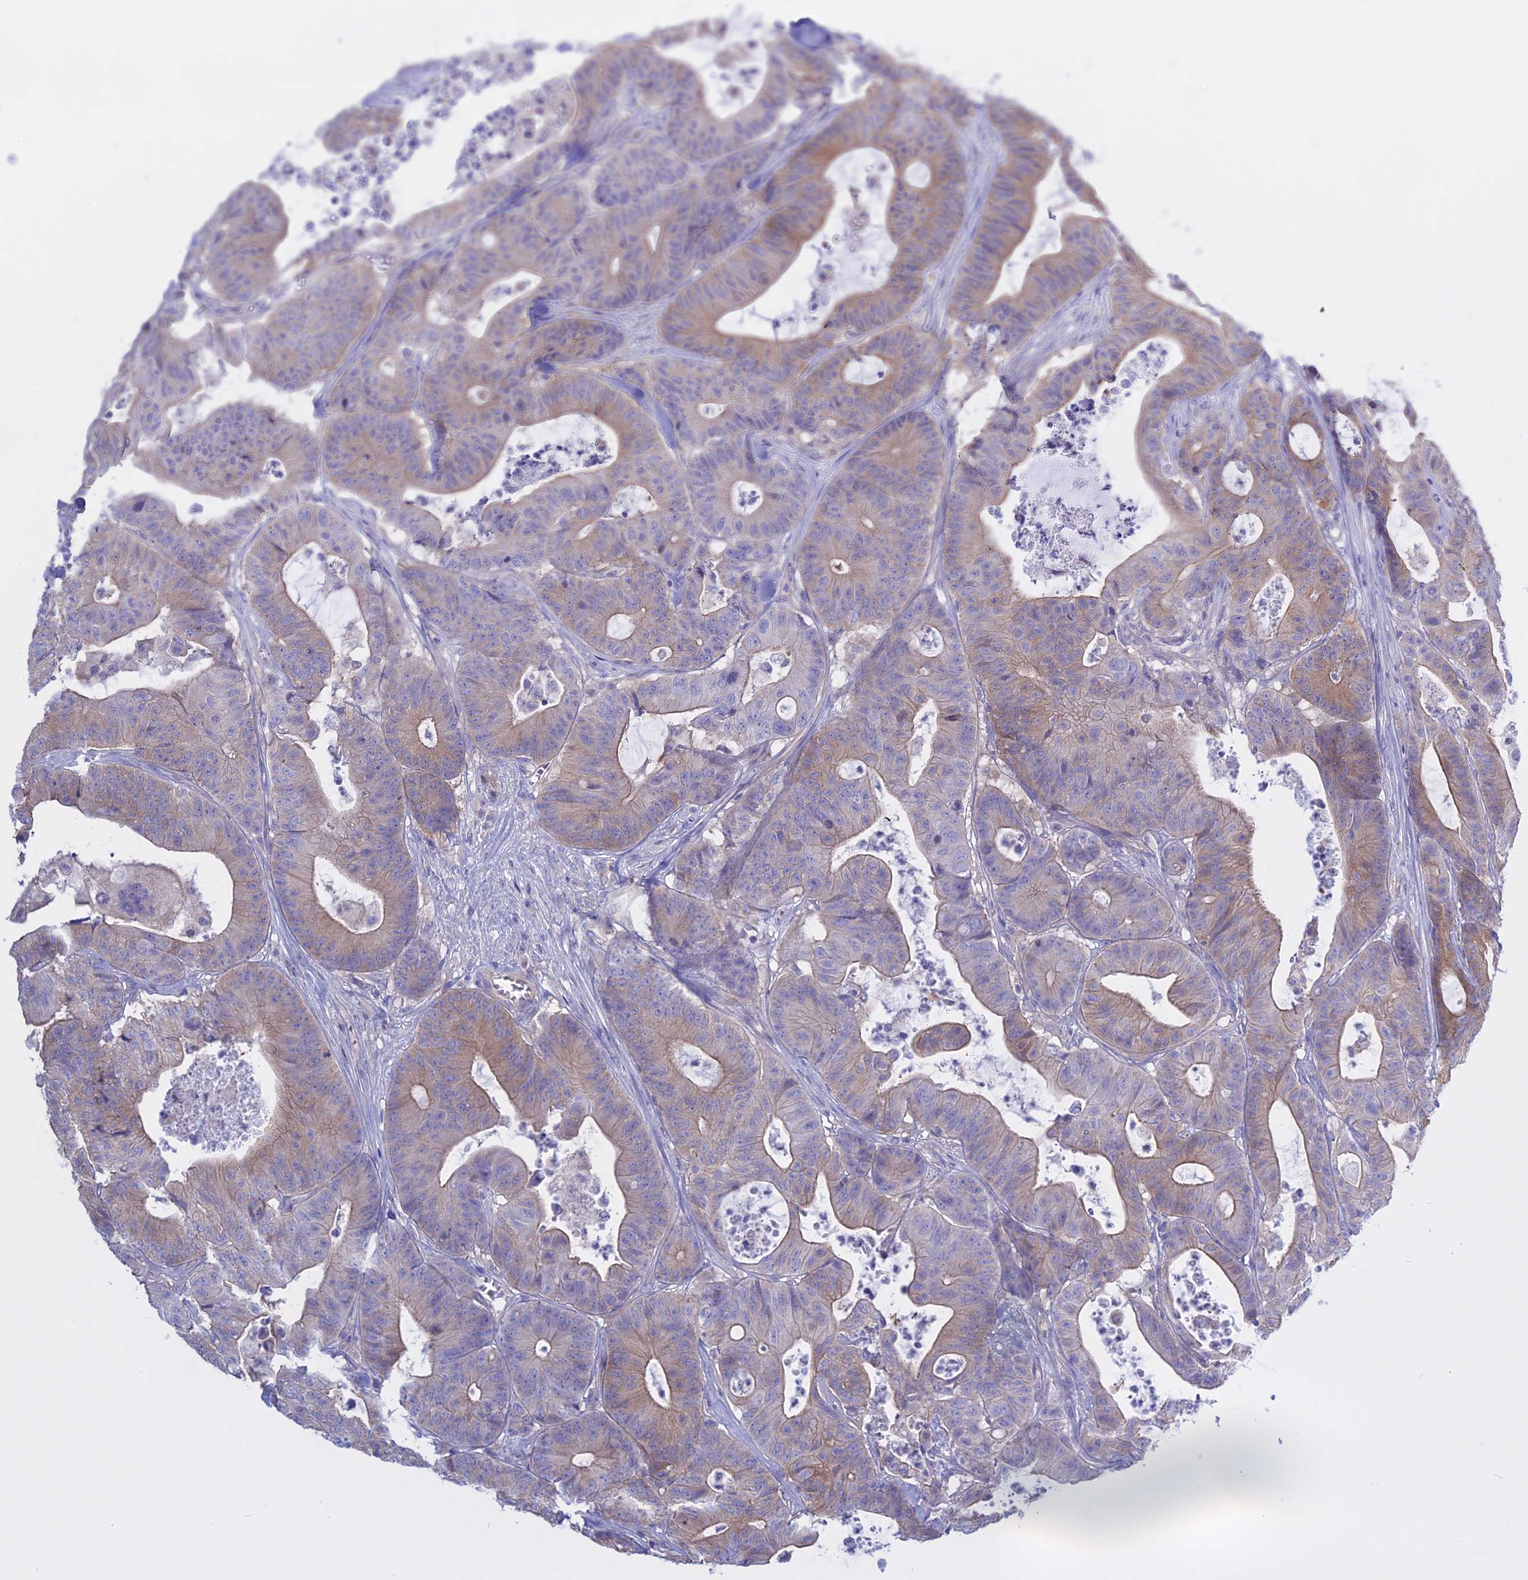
{"staining": {"intensity": "weak", "quantity": "25%-75%", "location": "cytoplasmic/membranous"}, "tissue": "colorectal cancer", "cell_type": "Tumor cells", "image_type": "cancer", "snomed": [{"axis": "morphology", "description": "Adenocarcinoma, NOS"}, {"axis": "topography", "description": "Colon"}], "caption": "Weak cytoplasmic/membranous staining is present in approximately 25%-75% of tumor cells in adenocarcinoma (colorectal).", "gene": "AHCYL1", "patient": {"sex": "female", "age": 84}}